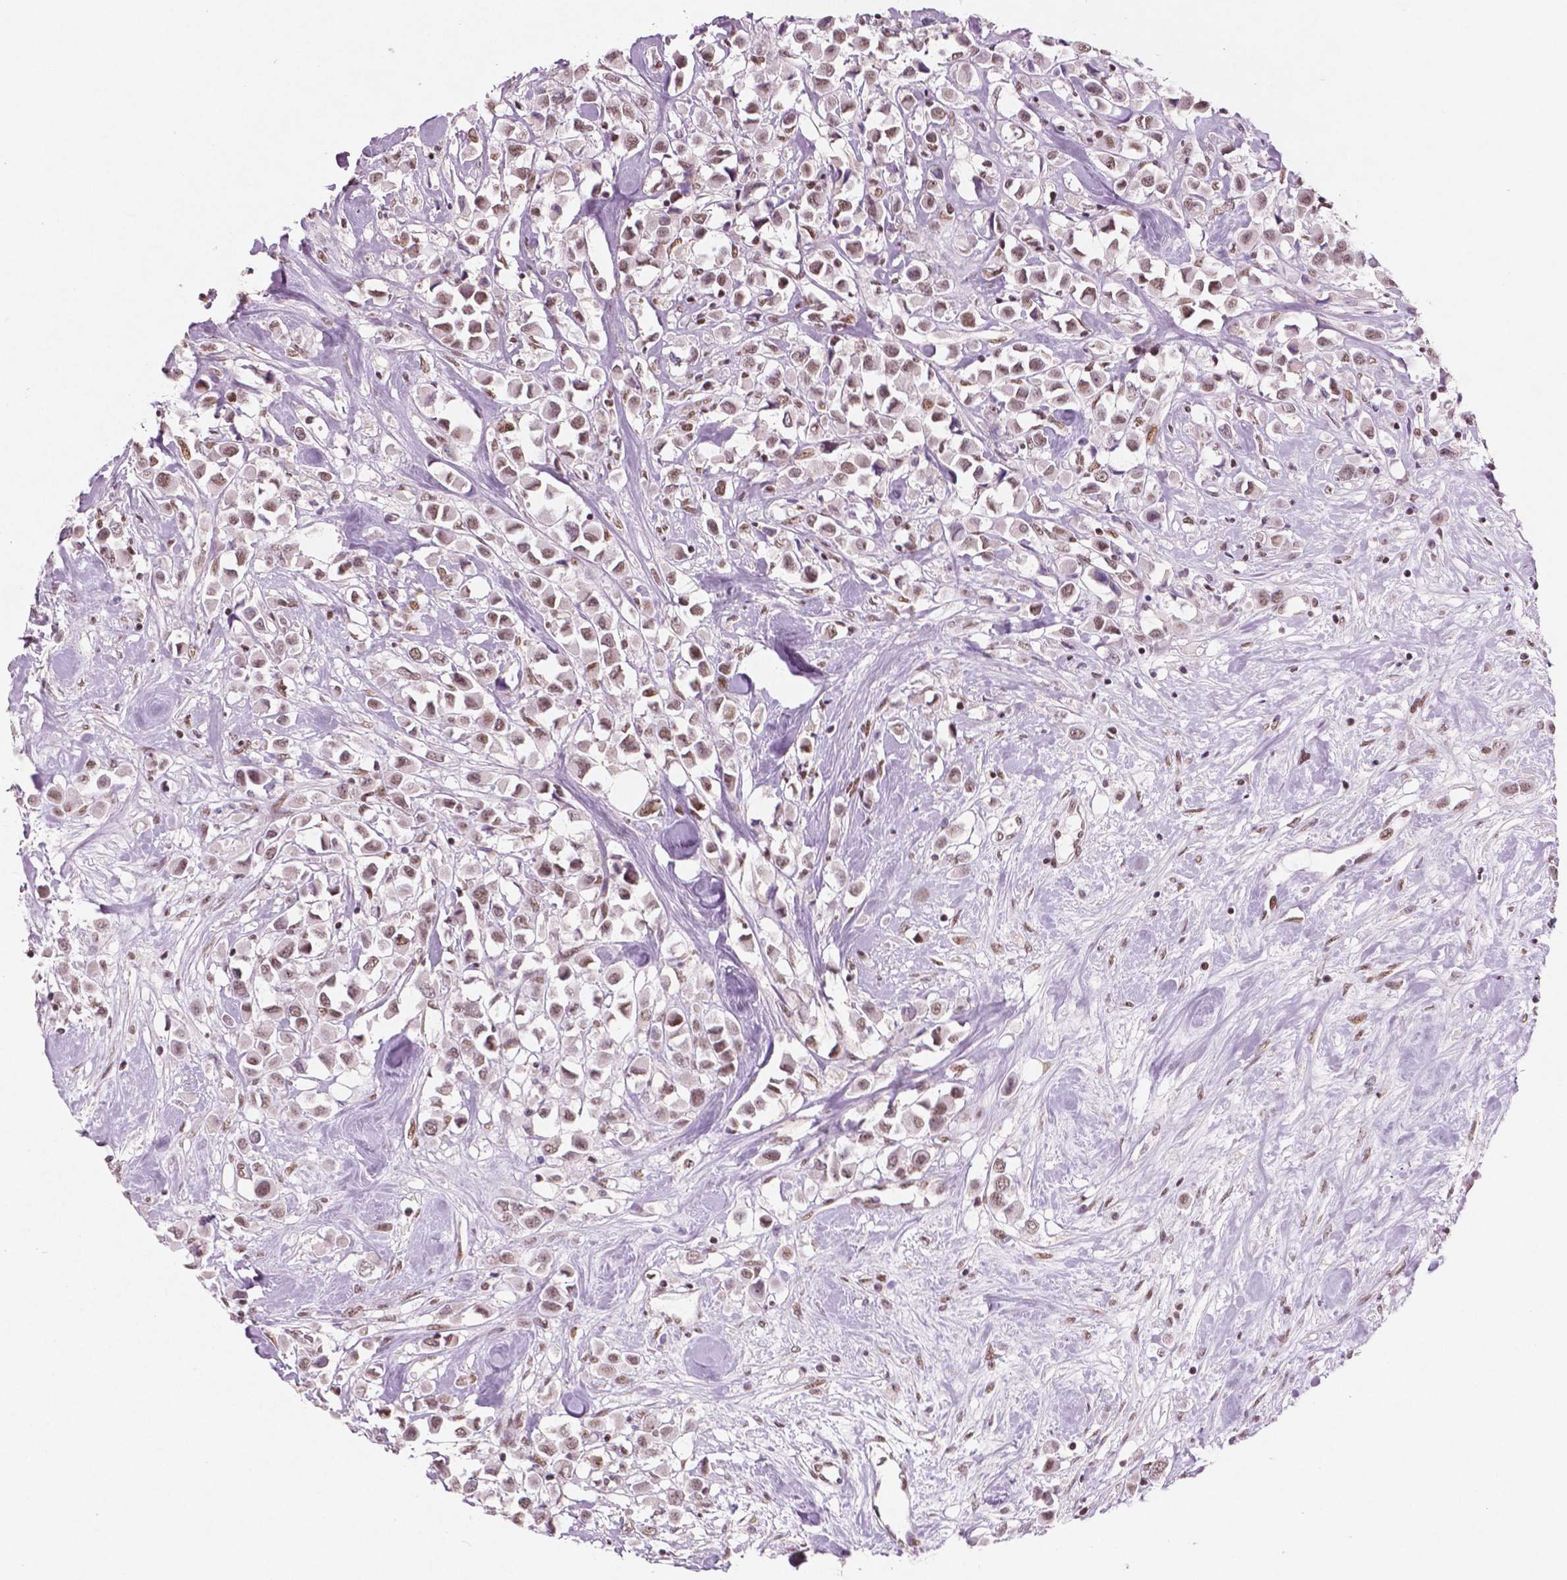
{"staining": {"intensity": "moderate", "quantity": ">75%", "location": "nuclear"}, "tissue": "breast cancer", "cell_type": "Tumor cells", "image_type": "cancer", "snomed": [{"axis": "morphology", "description": "Duct carcinoma"}, {"axis": "topography", "description": "Breast"}], "caption": "Protein expression analysis of human breast cancer (invasive ductal carcinoma) reveals moderate nuclear staining in about >75% of tumor cells.", "gene": "BRD4", "patient": {"sex": "female", "age": 61}}